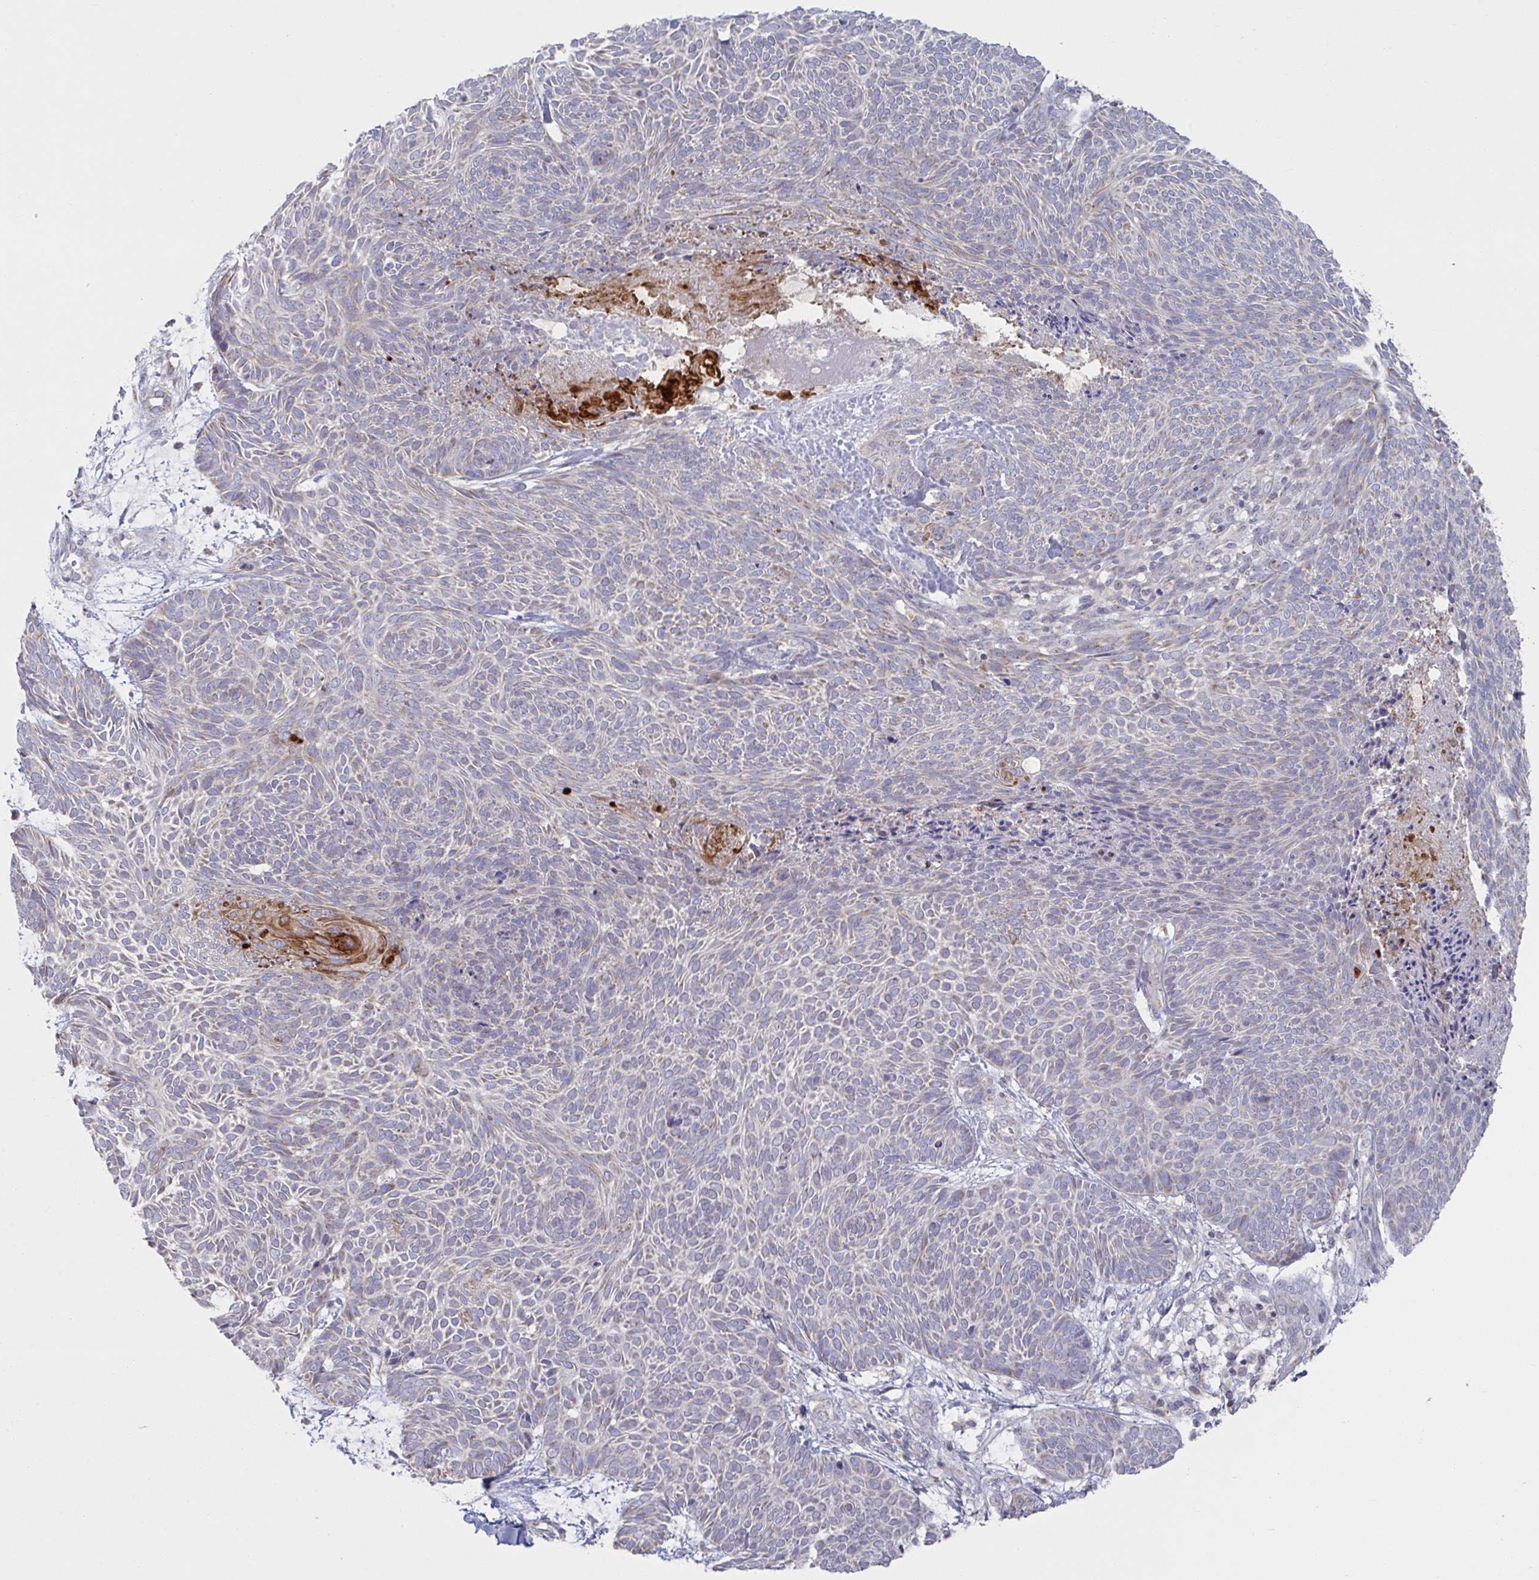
{"staining": {"intensity": "moderate", "quantity": "<25%", "location": "cytoplasmic/membranous"}, "tissue": "skin cancer", "cell_type": "Tumor cells", "image_type": "cancer", "snomed": [{"axis": "morphology", "description": "Basal cell carcinoma"}, {"axis": "topography", "description": "Skin"}, {"axis": "topography", "description": "Skin of trunk"}], "caption": "Approximately <25% of tumor cells in human basal cell carcinoma (skin) display moderate cytoplasmic/membranous protein expression as visualized by brown immunohistochemical staining.", "gene": "NDUFA7", "patient": {"sex": "male", "age": 74}}